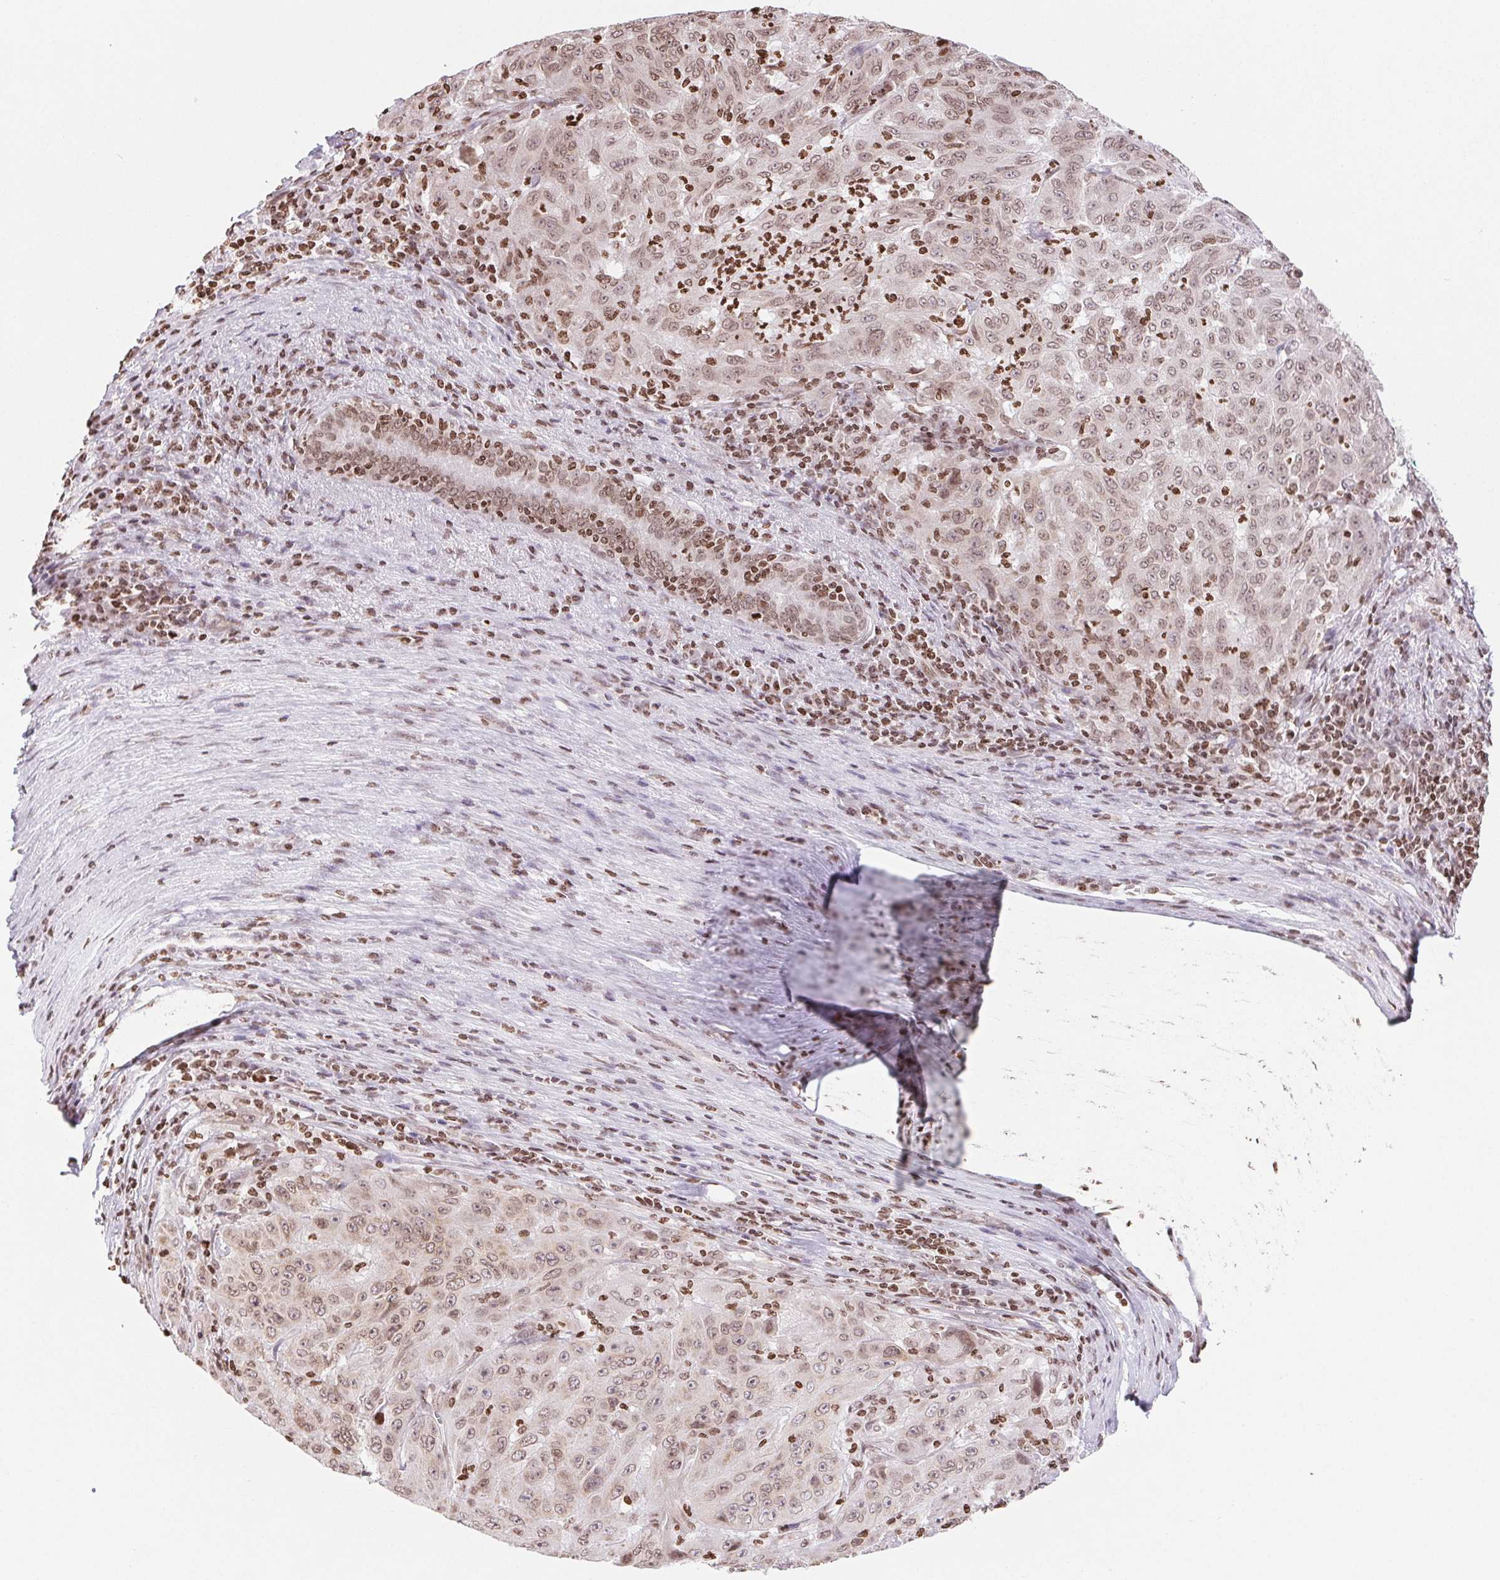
{"staining": {"intensity": "weak", "quantity": ">75%", "location": "nuclear"}, "tissue": "pancreatic cancer", "cell_type": "Tumor cells", "image_type": "cancer", "snomed": [{"axis": "morphology", "description": "Adenocarcinoma, NOS"}, {"axis": "topography", "description": "Pancreas"}], "caption": "Human pancreatic adenocarcinoma stained with a brown dye reveals weak nuclear positive staining in about >75% of tumor cells.", "gene": "SMIM12", "patient": {"sex": "male", "age": 63}}